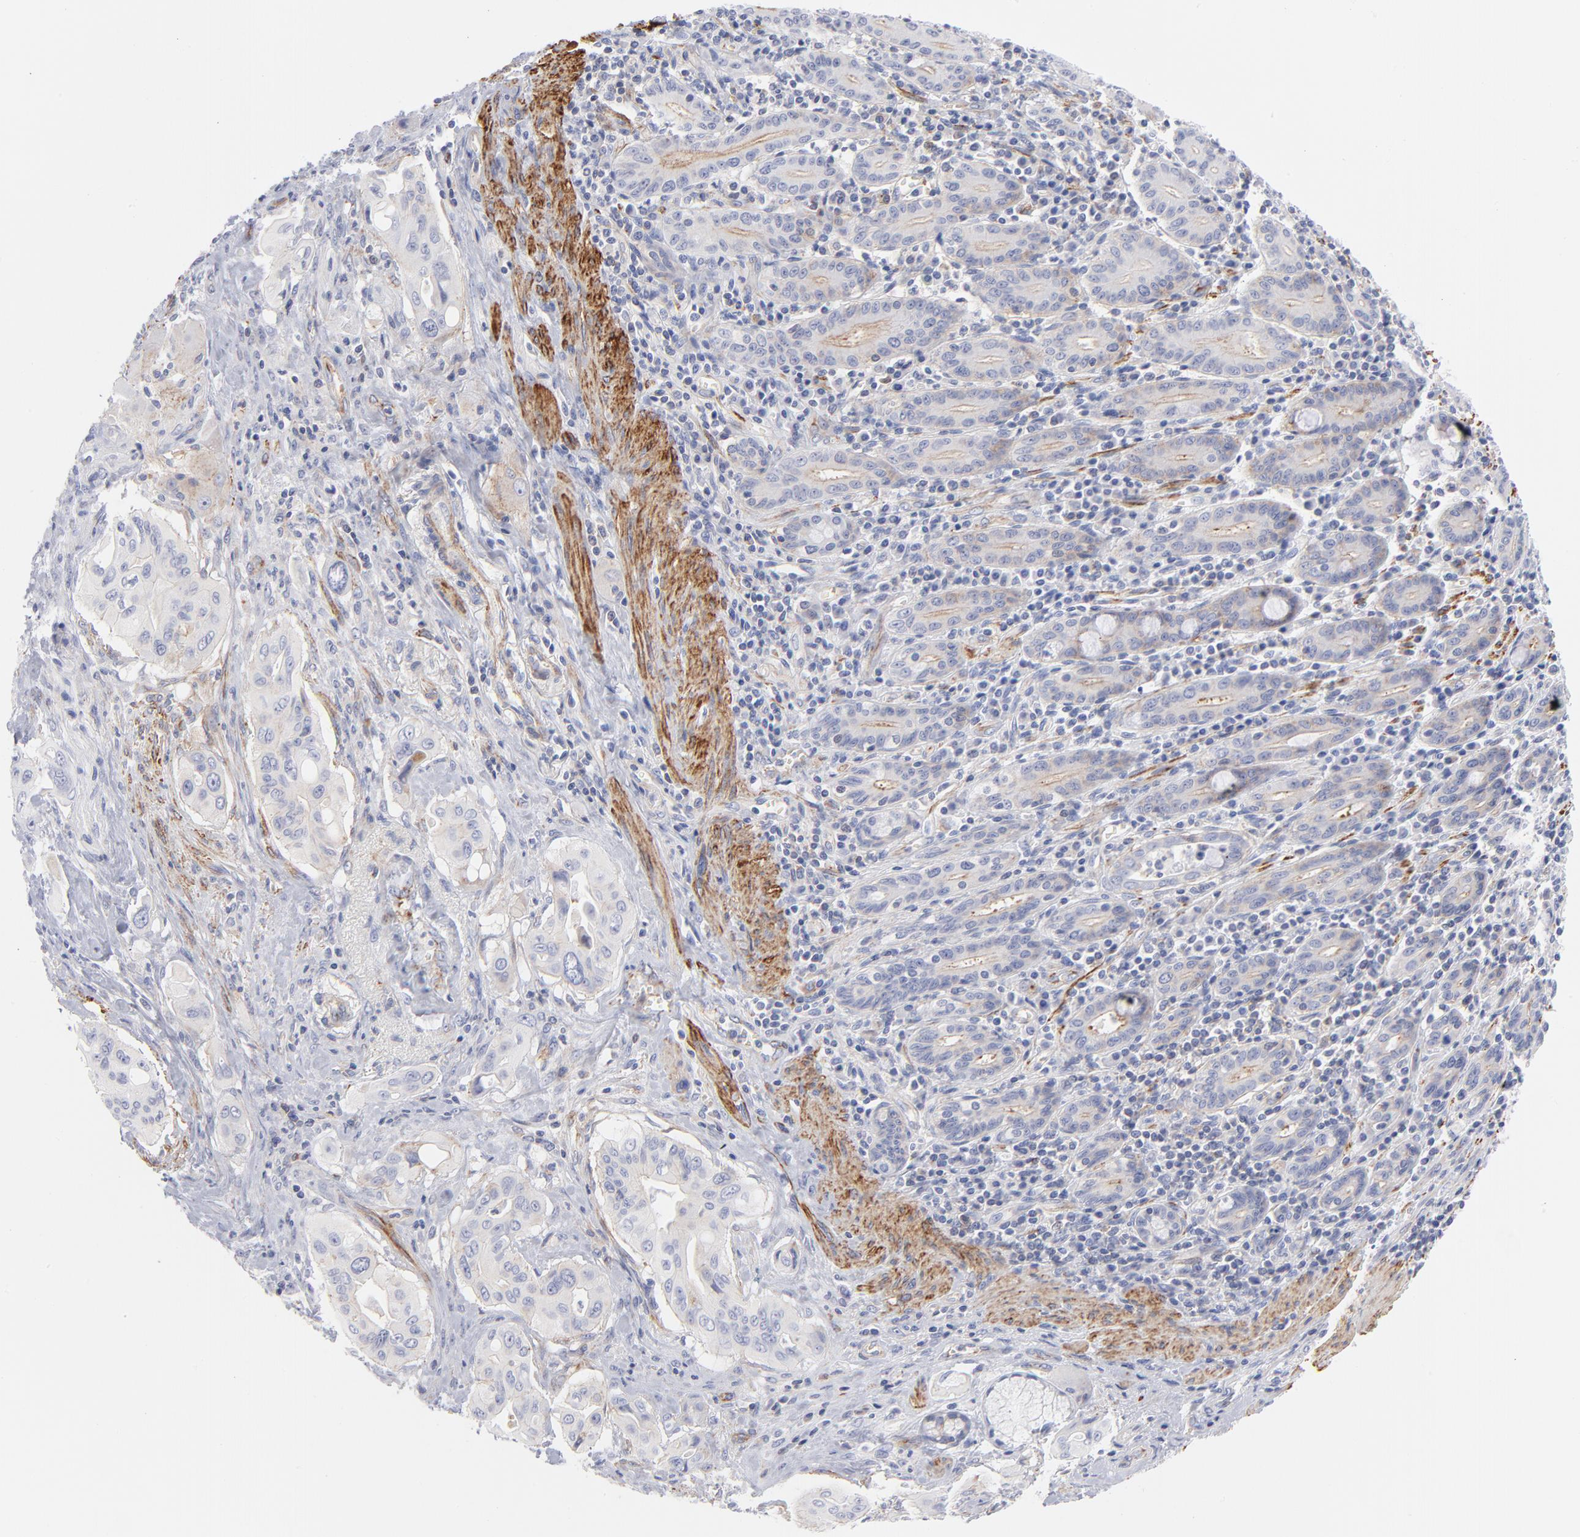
{"staining": {"intensity": "negative", "quantity": "none", "location": "none"}, "tissue": "pancreatic cancer", "cell_type": "Tumor cells", "image_type": "cancer", "snomed": [{"axis": "morphology", "description": "Adenocarcinoma, NOS"}, {"axis": "topography", "description": "Pancreas"}], "caption": "The micrograph reveals no staining of tumor cells in pancreatic adenocarcinoma.", "gene": "ACTA2", "patient": {"sex": "male", "age": 77}}